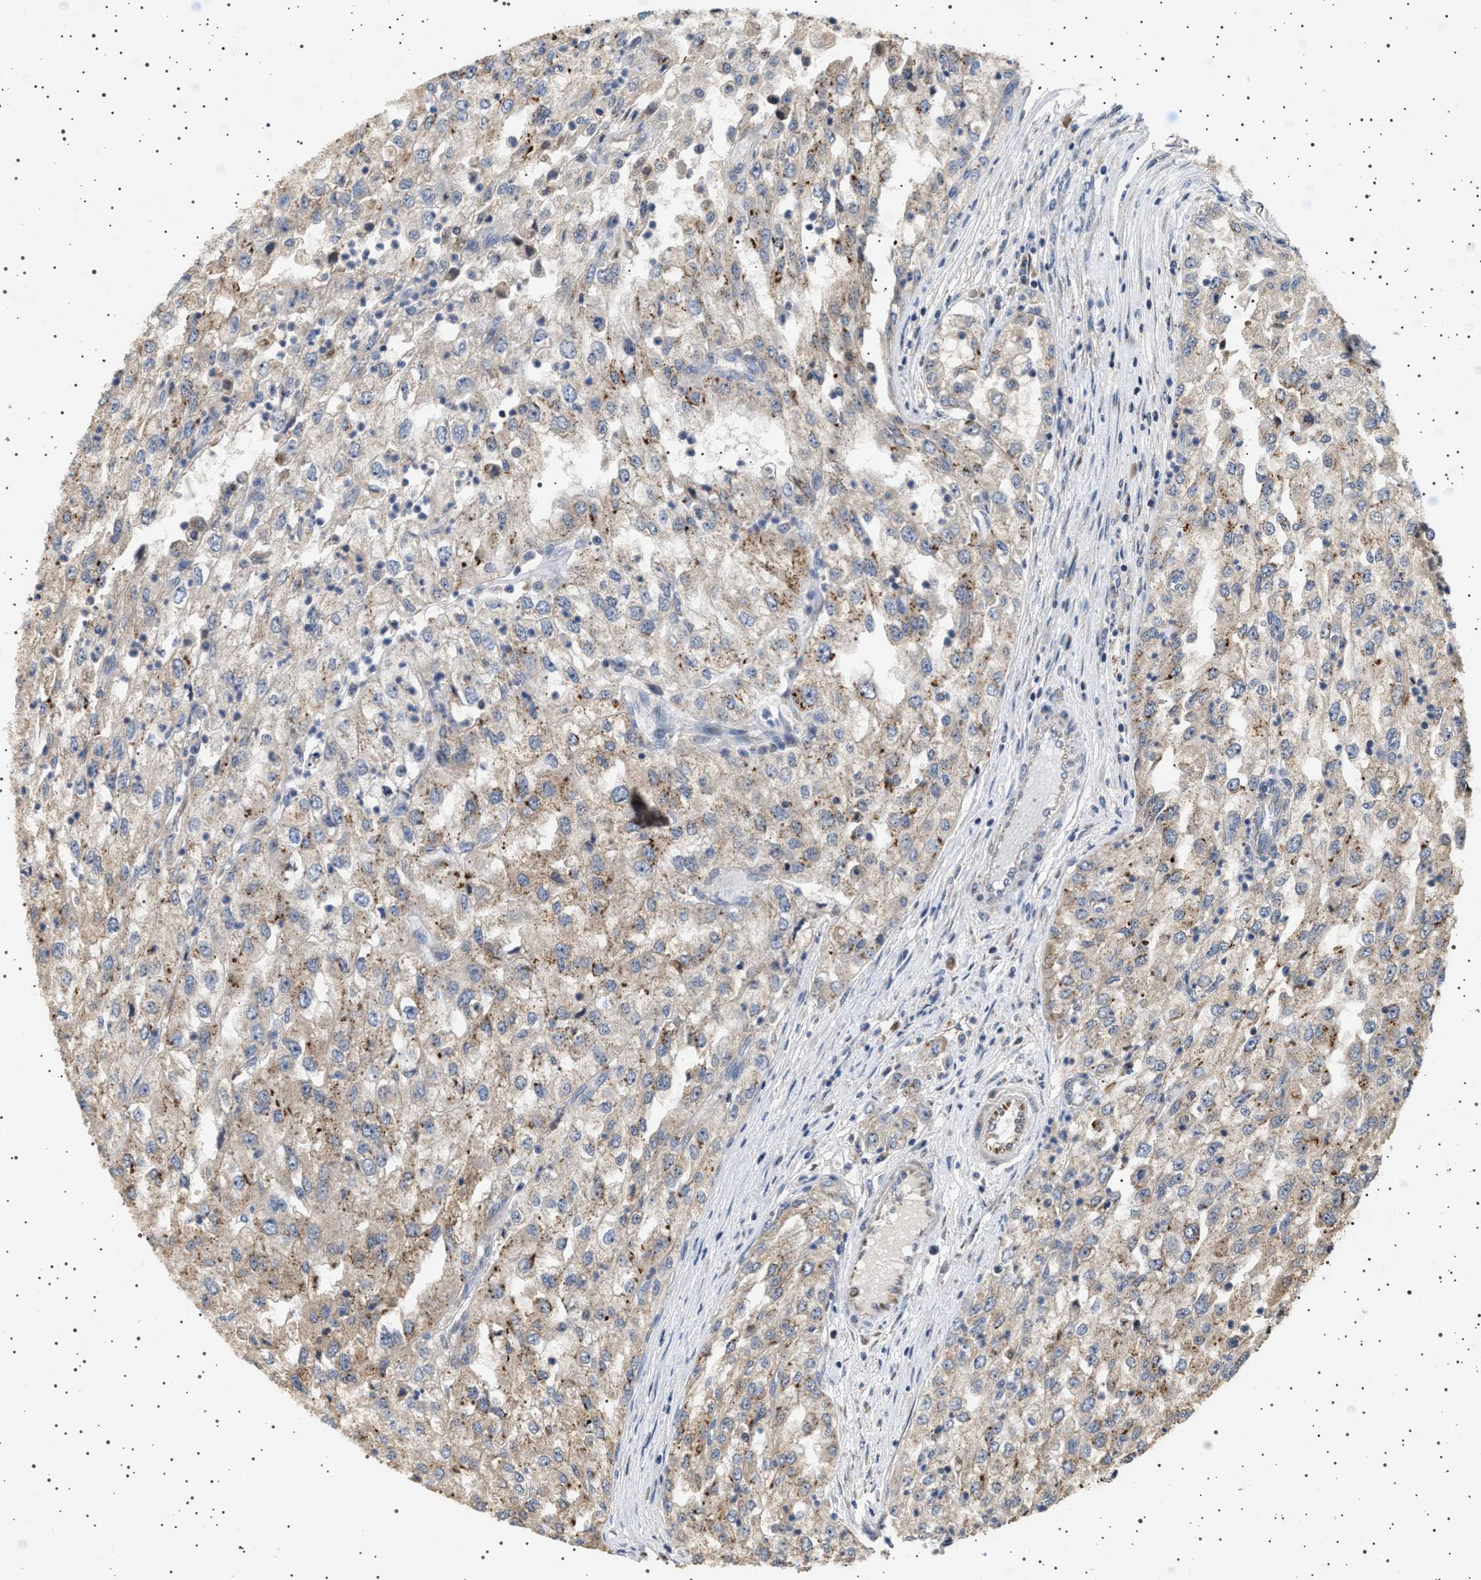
{"staining": {"intensity": "moderate", "quantity": "25%-75%", "location": "cytoplasmic/membranous"}, "tissue": "renal cancer", "cell_type": "Tumor cells", "image_type": "cancer", "snomed": [{"axis": "morphology", "description": "Adenocarcinoma, NOS"}, {"axis": "topography", "description": "Kidney"}], "caption": "Immunohistochemical staining of renal adenocarcinoma reveals moderate cytoplasmic/membranous protein staining in about 25%-75% of tumor cells.", "gene": "TRUB2", "patient": {"sex": "female", "age": 54}}